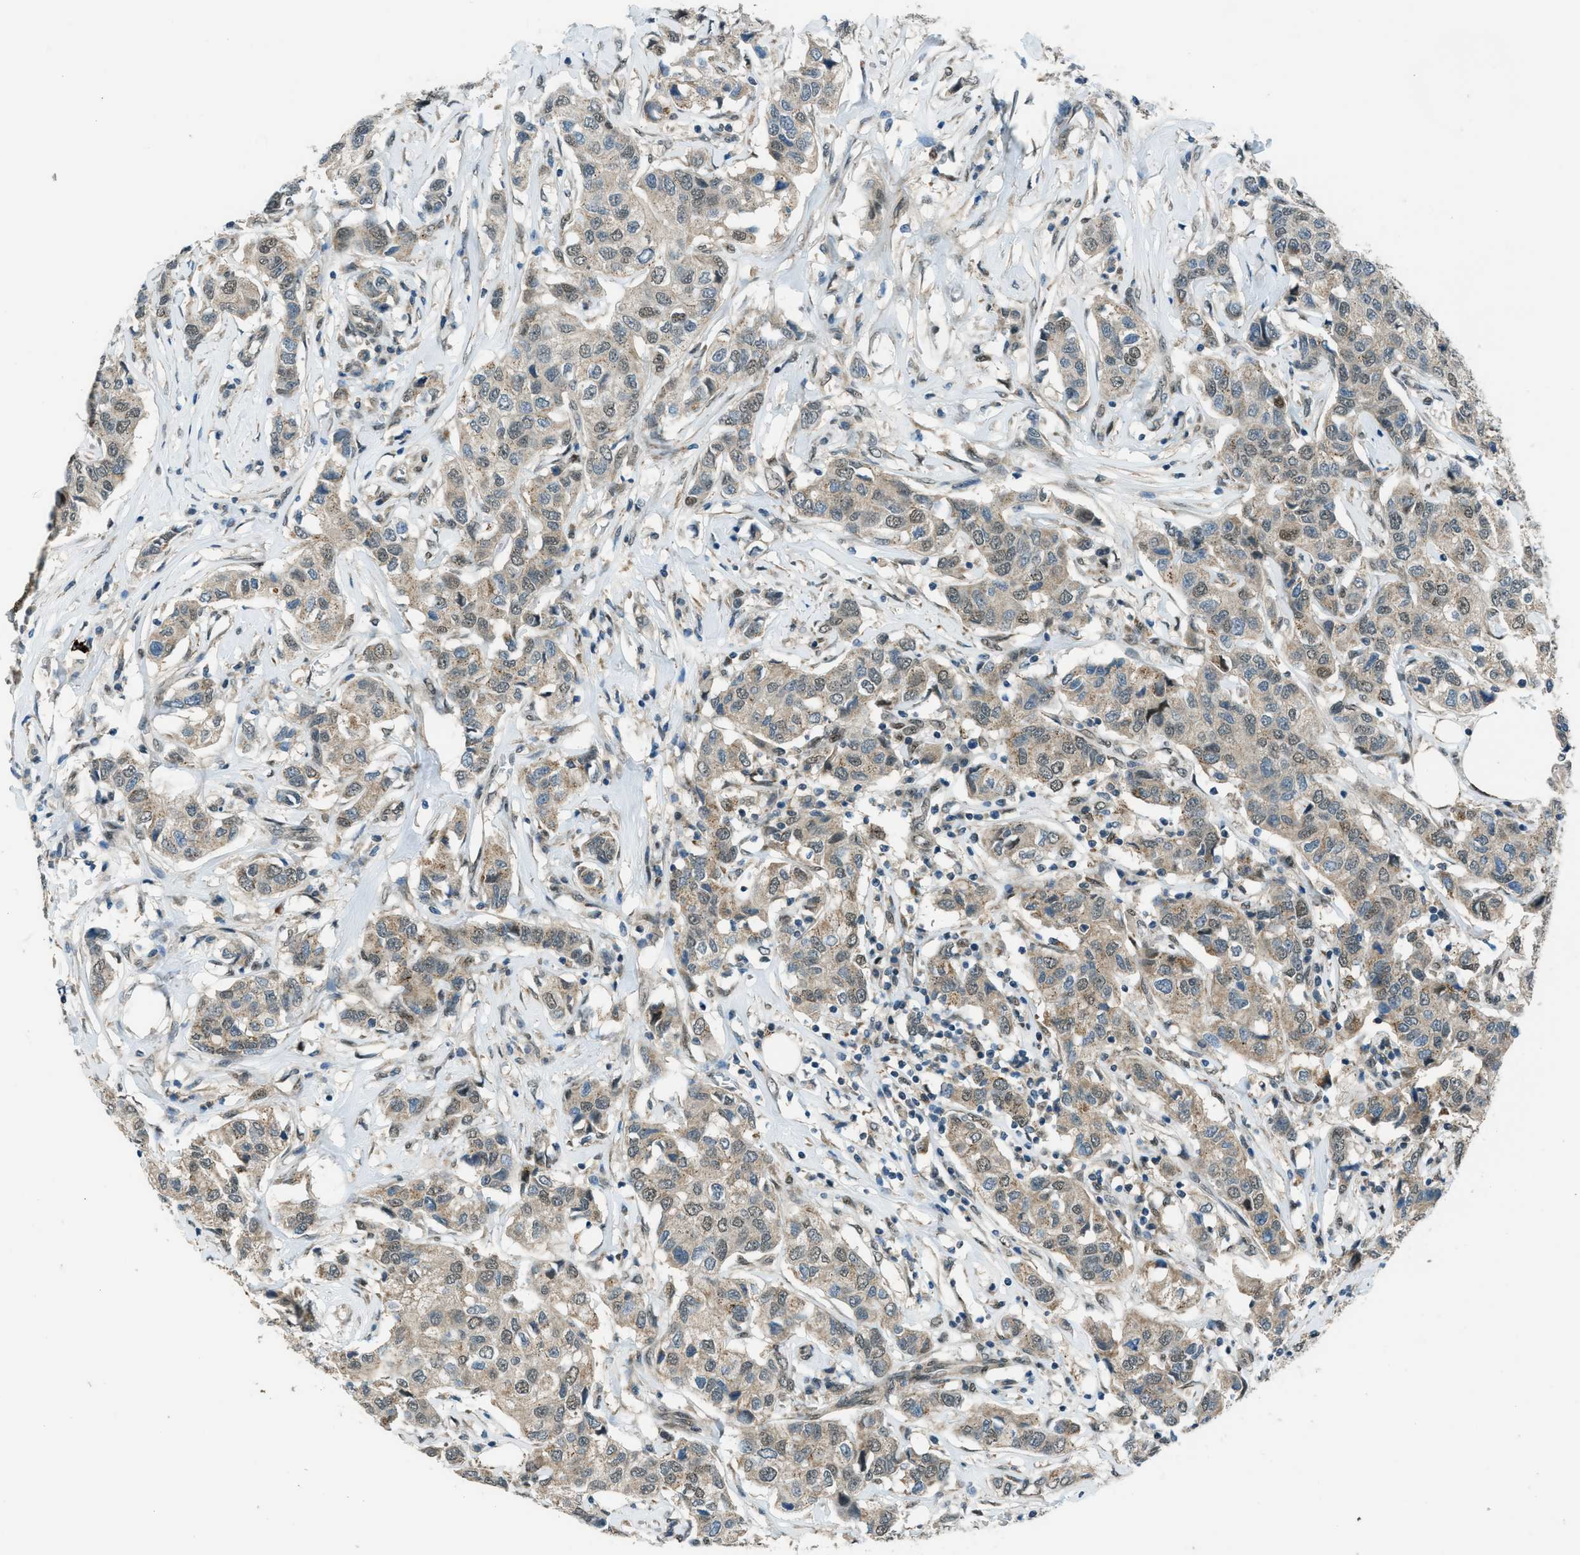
{"staining": {"intensity": "weak", "quantity": "25%-75%", "location": "nuclear"}, "tissue": "breast cancer", "cell_type": "Tumor cells", "image_type": "cancer", "snomed": [{"axis": "morphology", "description": "Duct carcinoma"}, {"axis": "topography", "description": "Breast"}], "caption": "Breast cancer tissue demonstrates weak nuclear staining in approximately 25%-75% of tumor cells", "gene": "NPEPL1", "patient": {"sex": "female", "age": 80}}